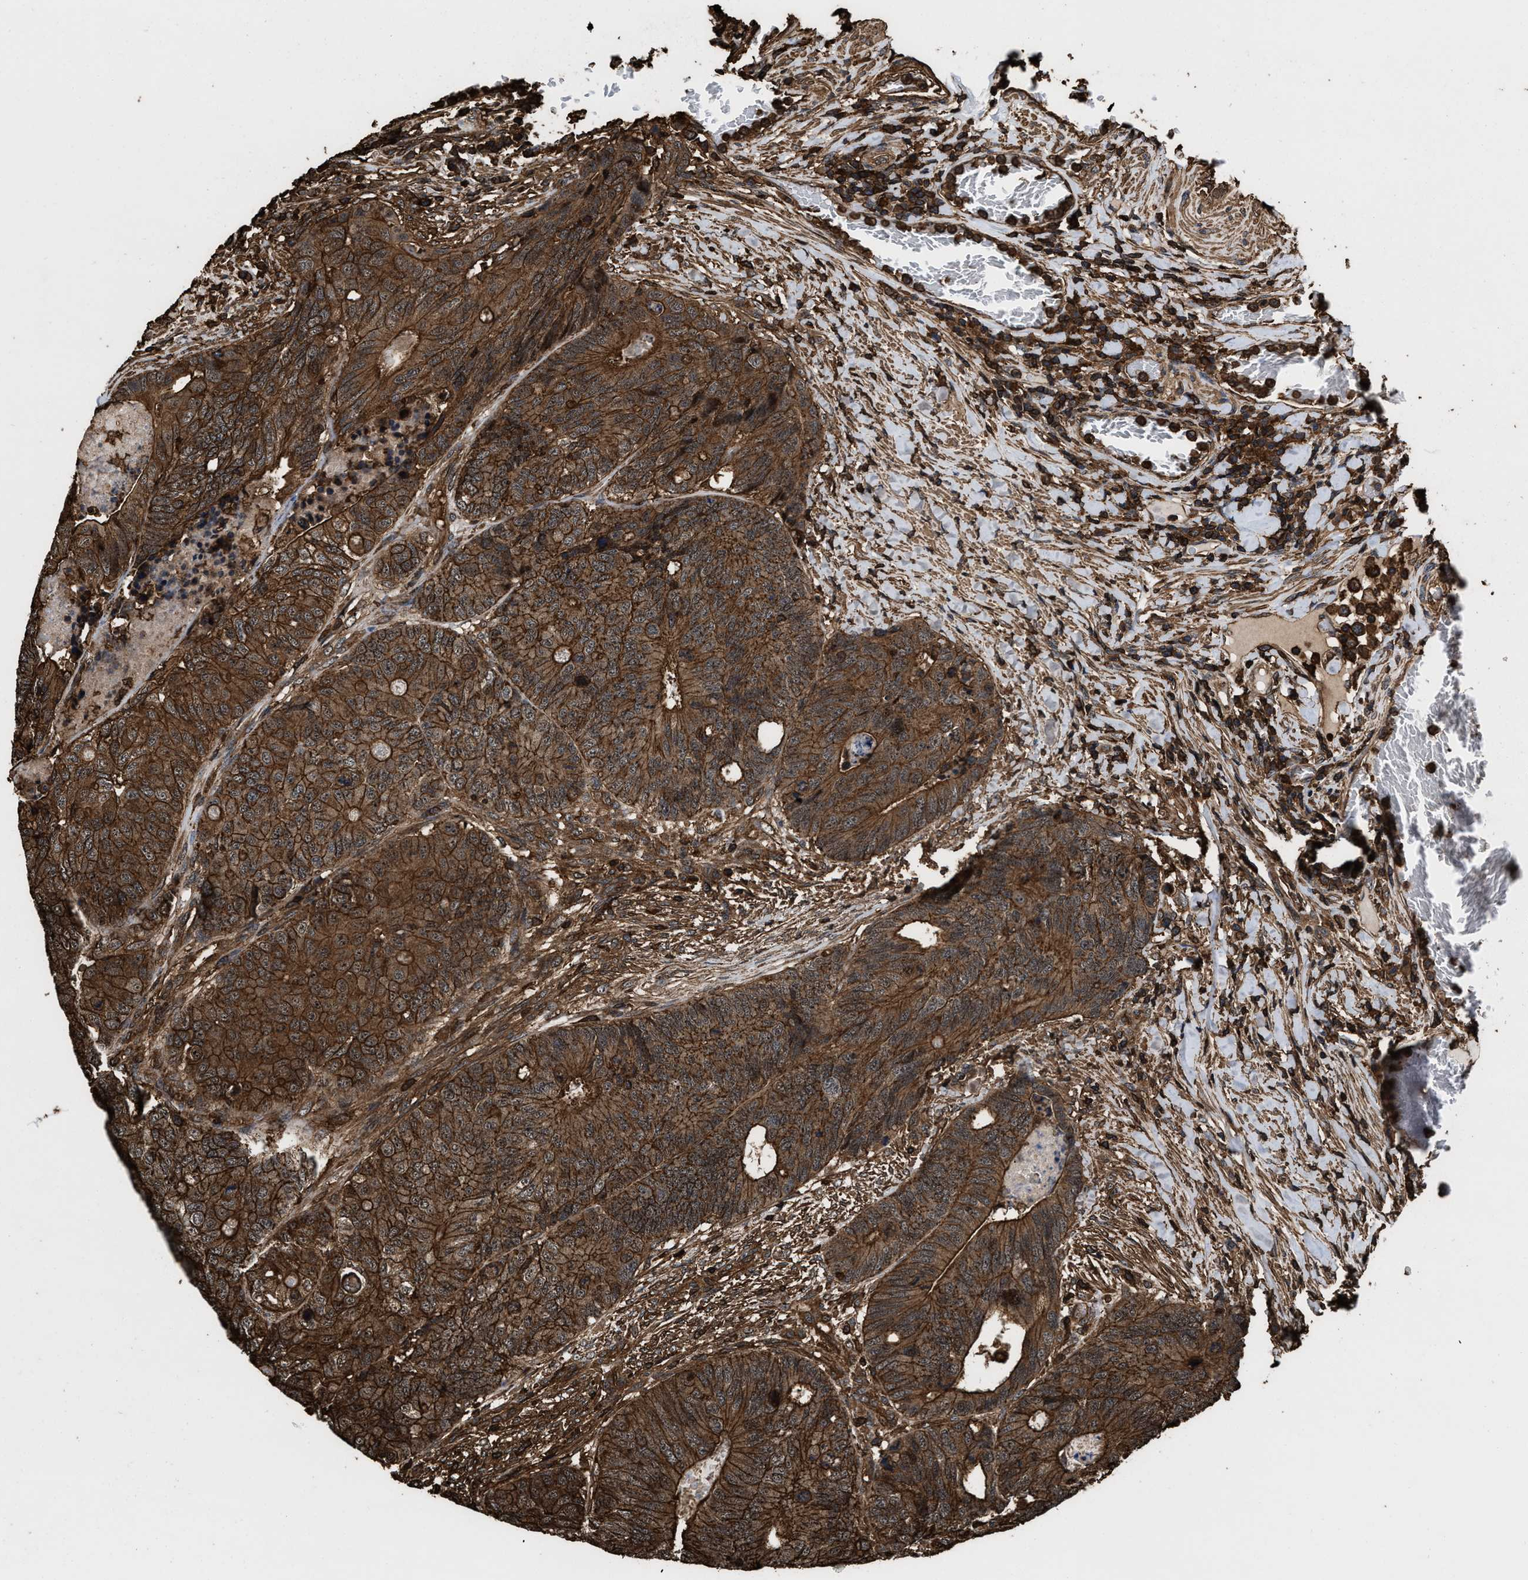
{"staining": {"intensity": "strong", "quantity": ">75%", "location": "cytoplasmic/membranous"}, "tissue": "colorectal cancer", "cell_type": "Tumor cells", "image_type": "cancer", "snomed": [{"axis": "morphology", "description": "Adenocarcinoma, NOS"}, {"axis": "topography", "description": "Colon"}], "caption": "Protein analysis of colorectal cancer tissue demonstrates strong cytoplasmic/membranous expression in approximately >75% of tumor cells.", "gene": "KBTBD2", "patient": {"sex": "female", "age": 67}}